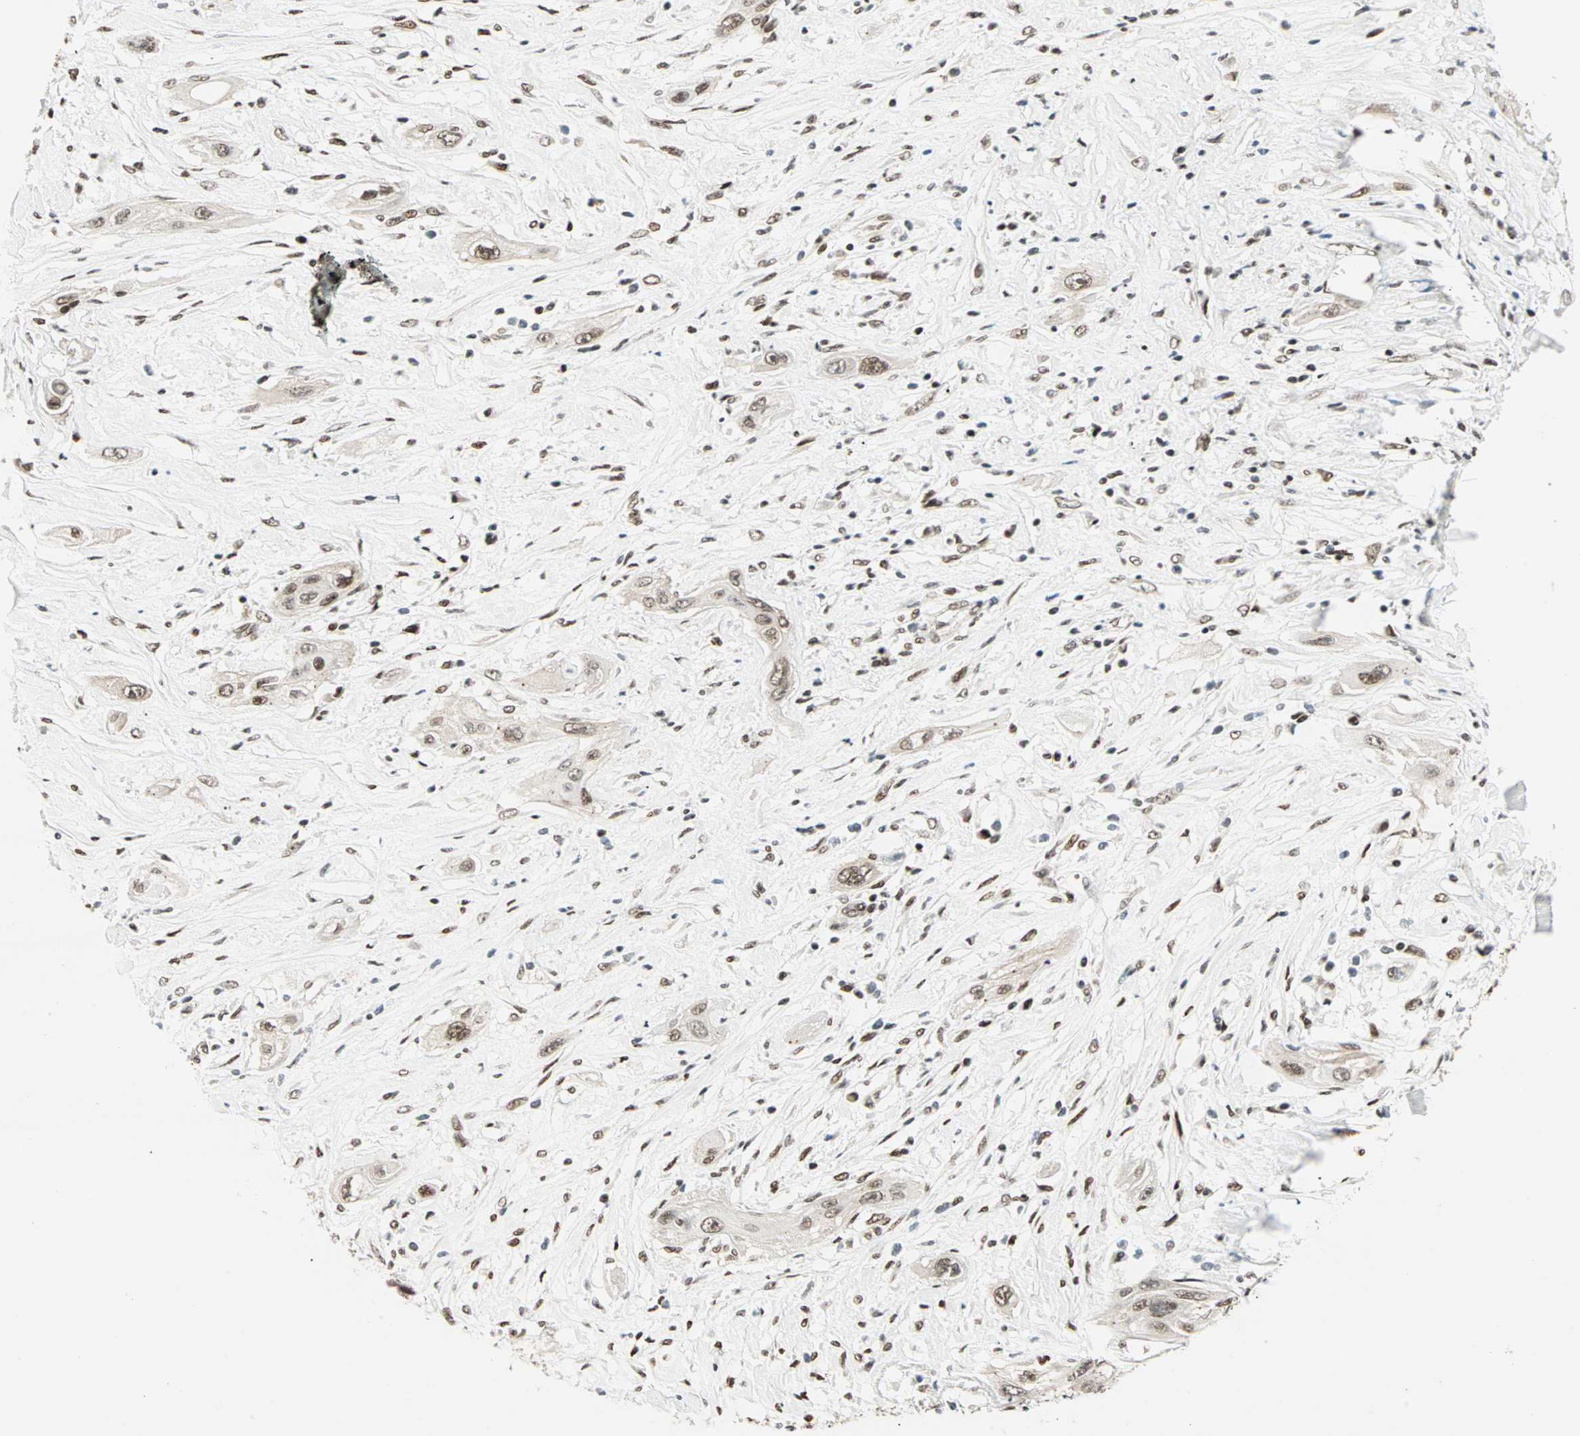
{"staining": {"intensity": "moderate", "quantity": ">75%", "location": "nuclear"}, "tissue": "lung cancer", "cell_type": "Tumor cells", "image_type": "cancer", "snomed": [{"axis": "morphology", "description": "Squamous cell carcinoma, NOS"}, {"axis": "topography", "description": "Lung"}], "caption": "Immunohistochemistry image of neoplastic tissue: human lung squamous cell carcinoma stained using immunohistochemistry (IHC) demonstrates medium levels of moderate protein expression localized specifically in the nuclear of tumor cells, appearing as a nuclear brown color.", "gene": "BLM", "patient": {"sex": "female", "age": 47}}